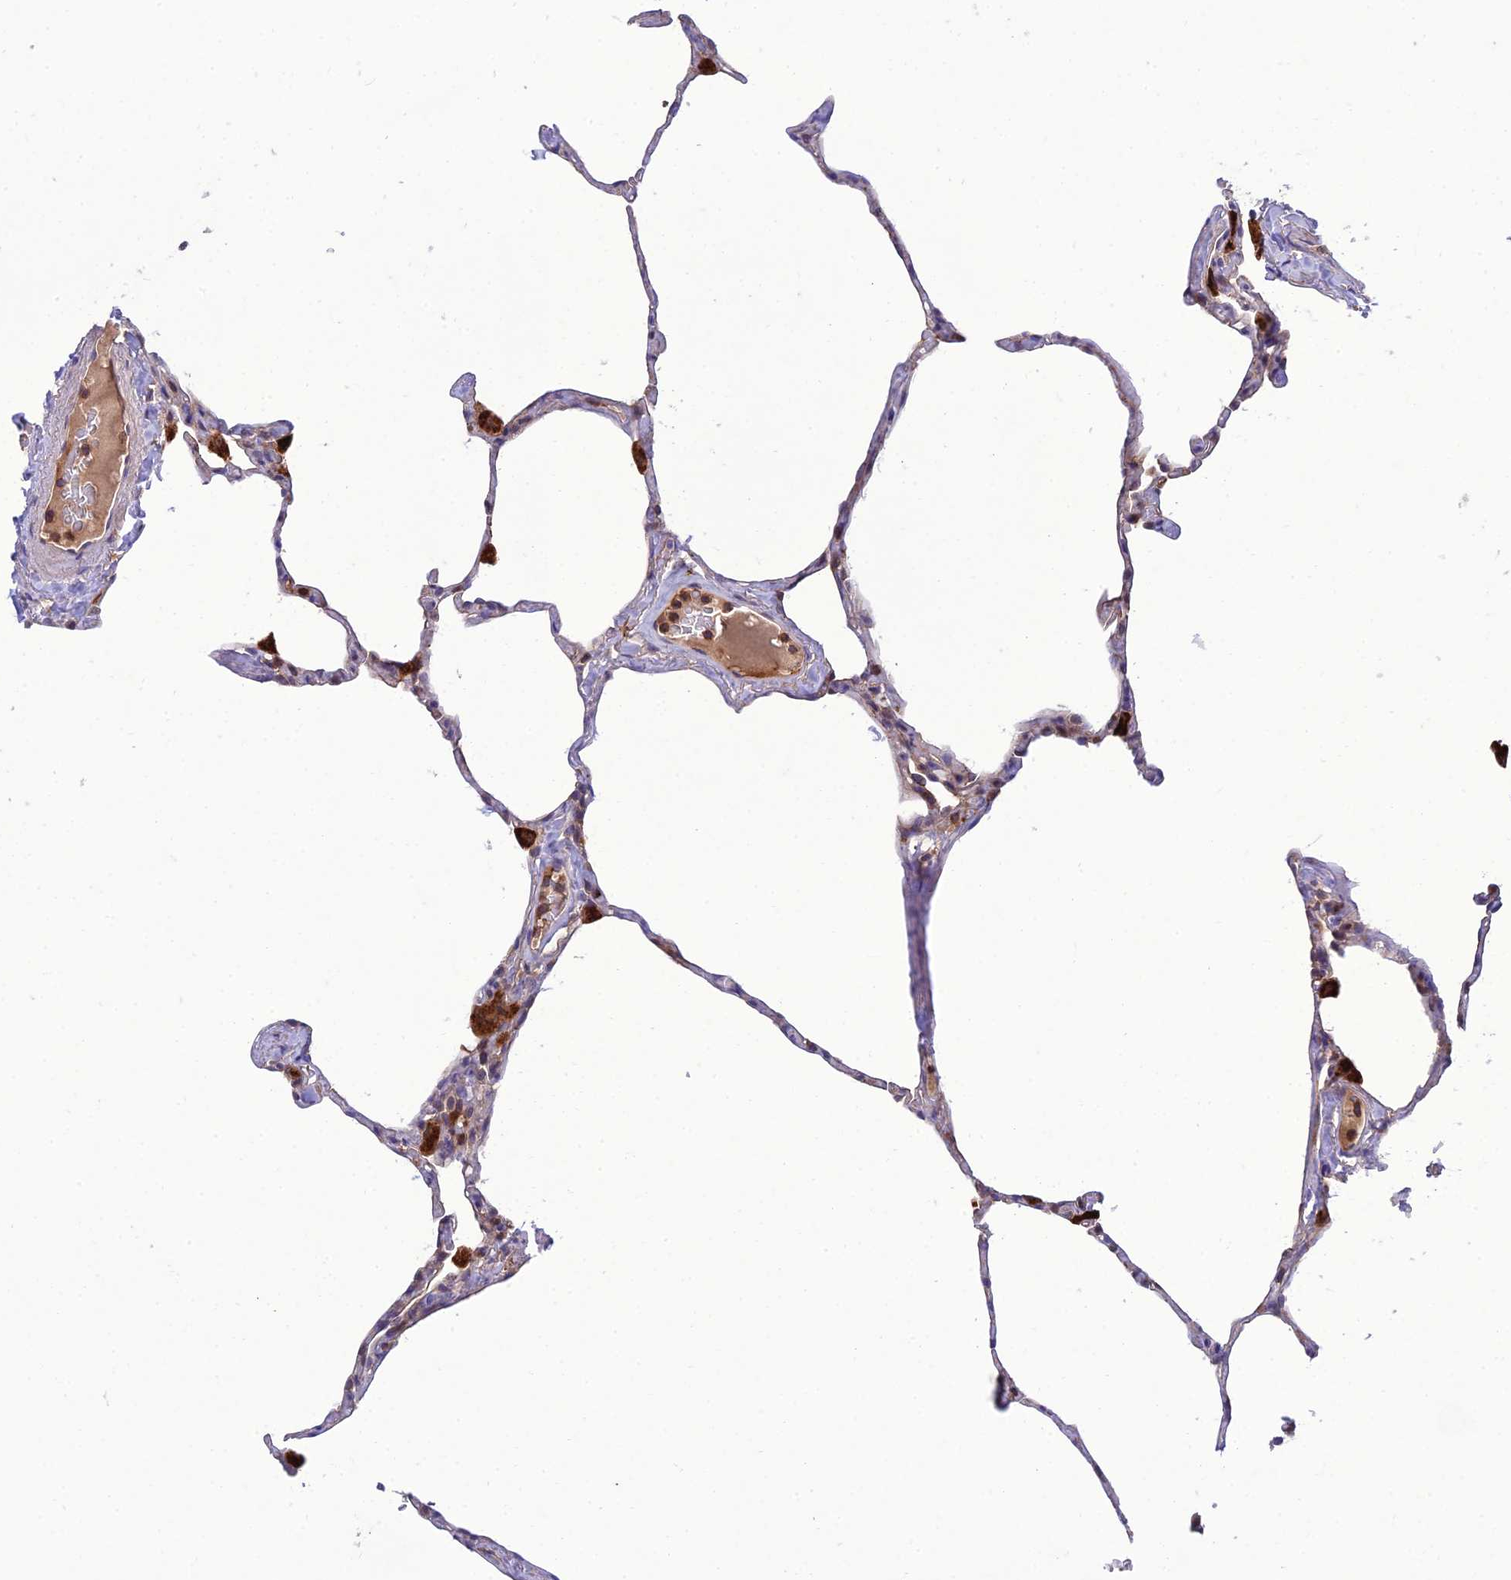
{"staining": {"intensity": "moderate", "quantity": "<25%", "location": "cytoplasmic/membranous"}, "tissue": "lung", "cell_type": "Alveolar cells", "image_type": "normal", "snomed": [{"axis": "morphology", "description": "Normal tissue, NOS"}, {"axis": "topography", "description": "Lung"}], "caption": "DAB (3,3'-diaminobenzidine) immunohistochemical staining of normal human lung displays moderate cytoplasmic/membranous protein staining in approximately <25% of alveolar cells. Using DAB (3,3'-diaminobenzidine) (brown) and hematoxylin (blue) stains, captured at high magnification using brightfield microscopy.", "gene": "IRAK3", "patient": {"sex": "male", "age": 65}}